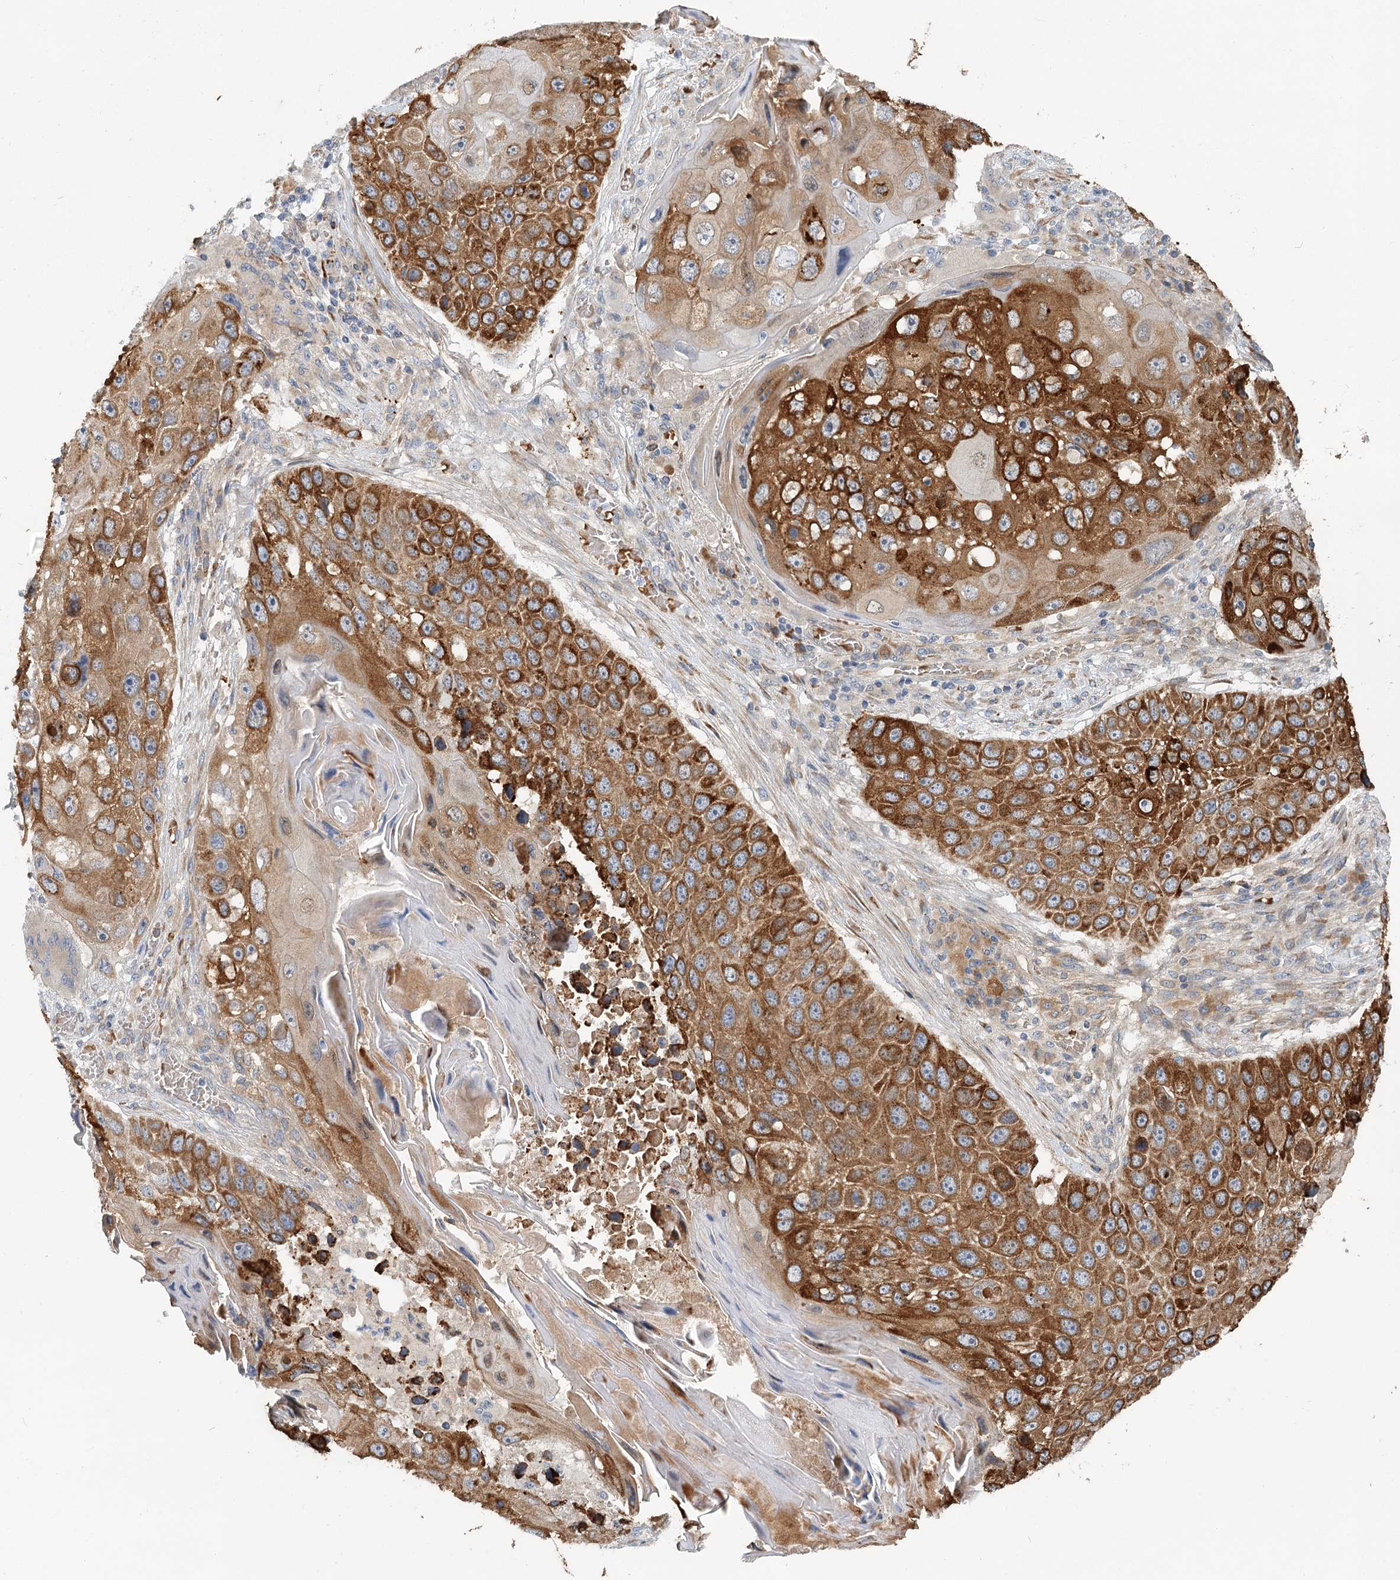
{"staining": {"intensity": "strong", "quantity": "25%-75%", "location": "cytoplasmic/membranous"}, "tissue": "lung cancer", "cell_type": "Tumor cells", "image_type": "cancer", "snomed": [{"axis": "morphology", "description": "Squamous cell carcinoma, NOS"}, {"axis": "topography", "description": "Lung"}], "caption": "The immunohistochemical stain shows strong cytoplasmic/membranous positivity in tumor cells of lung cancer (squamous cell carcinoma) tissue.", "gene": "CIB4", "patient": {"sex": "male", "age": 61}}